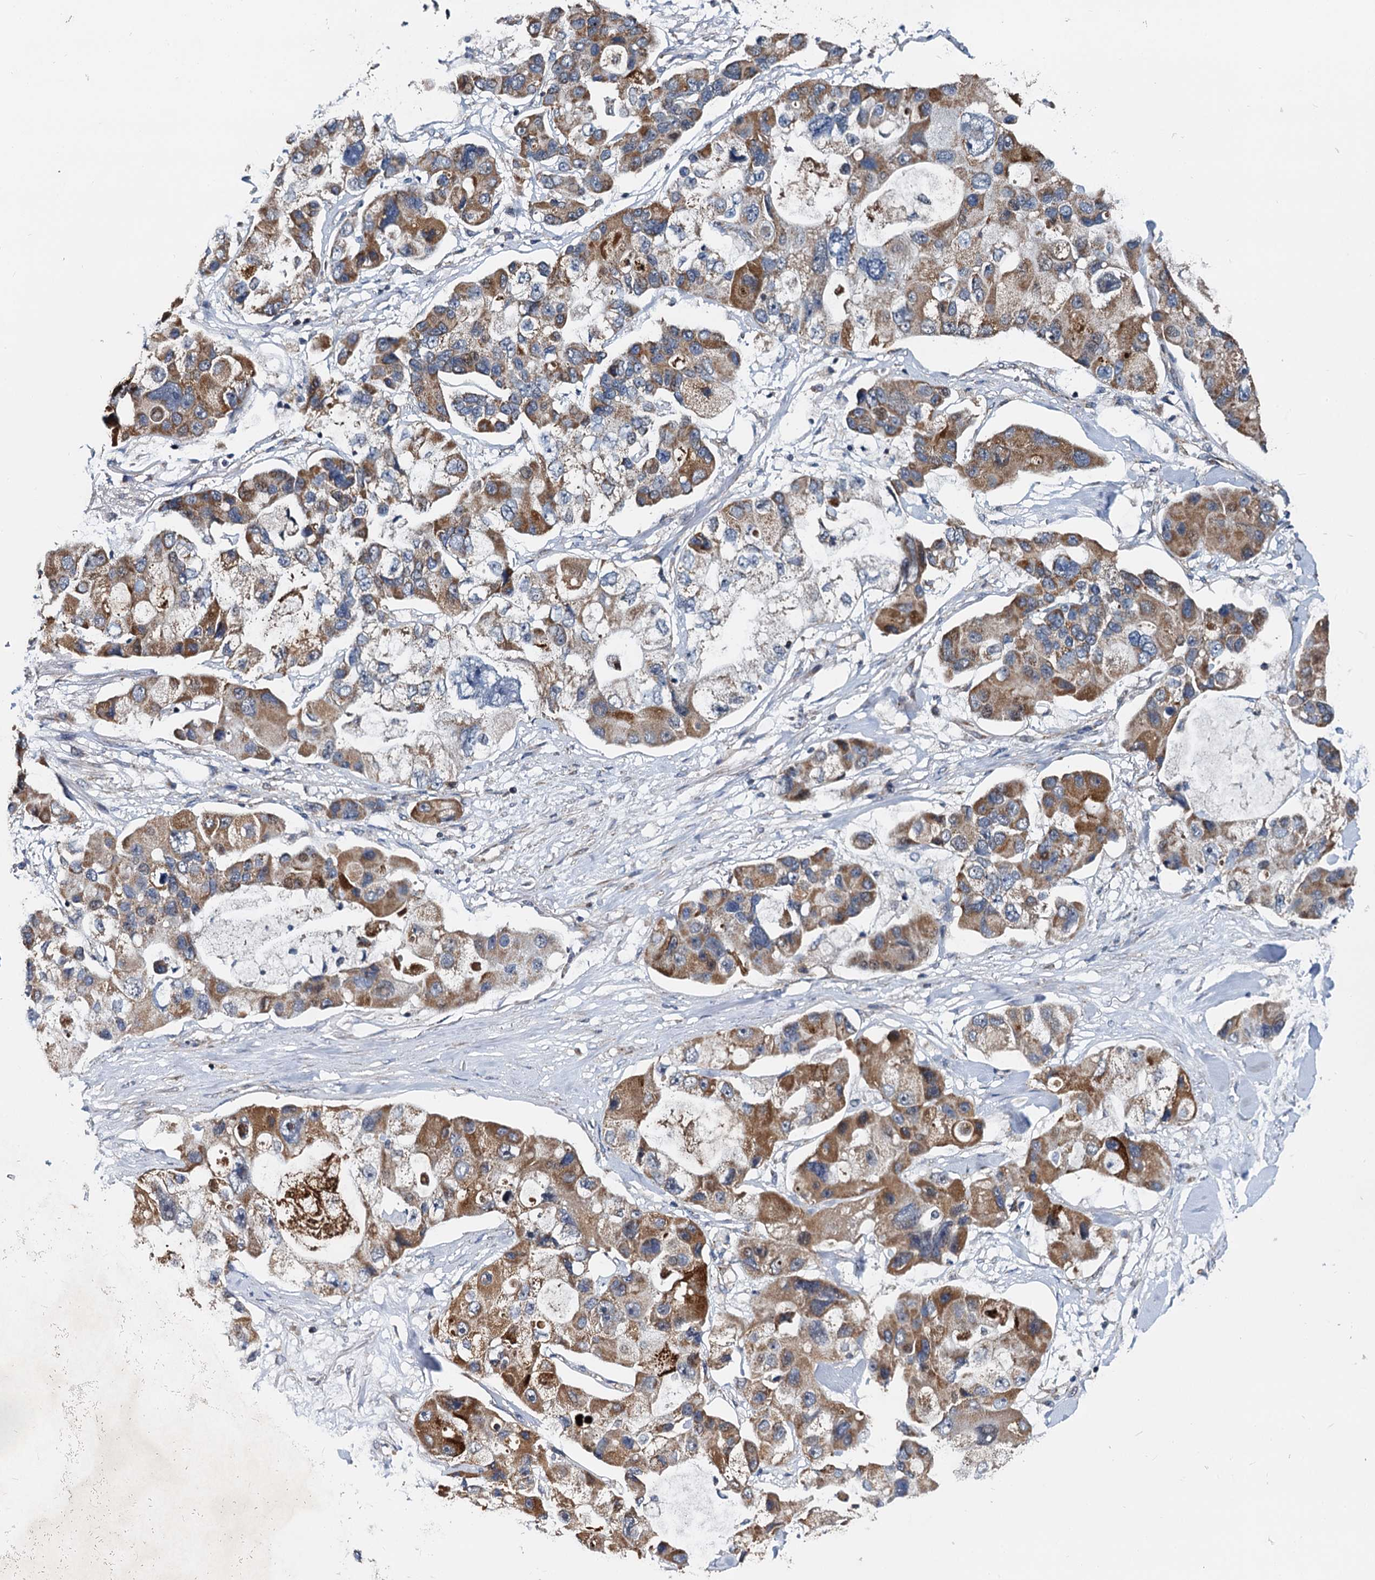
{"staining": {"intensity": "moderate", "quantity": ">75%", "location": "cytoplasmic/membranous"}, "tissue": "lung cancer", "cell_type": "Tumor cells", "image_type": "cancer", "snomed": [{"axis": "morphology", "description": "Adenocarcinoma, NOS"}, {"axis": "topography", "description": "Lung"}], "caption": "A medium amount of moderate cytoplasmic/membranous positivity is present in approximately >75% of tumor cells in adenocarcinoma (lung) tissue. Using DAB (brown) and hematoxylin (blue) stains, captured at high magnification using brightfield microscopy.", "gene": "SPRYD3", "patient": {"sex": "female", "age": 54}}